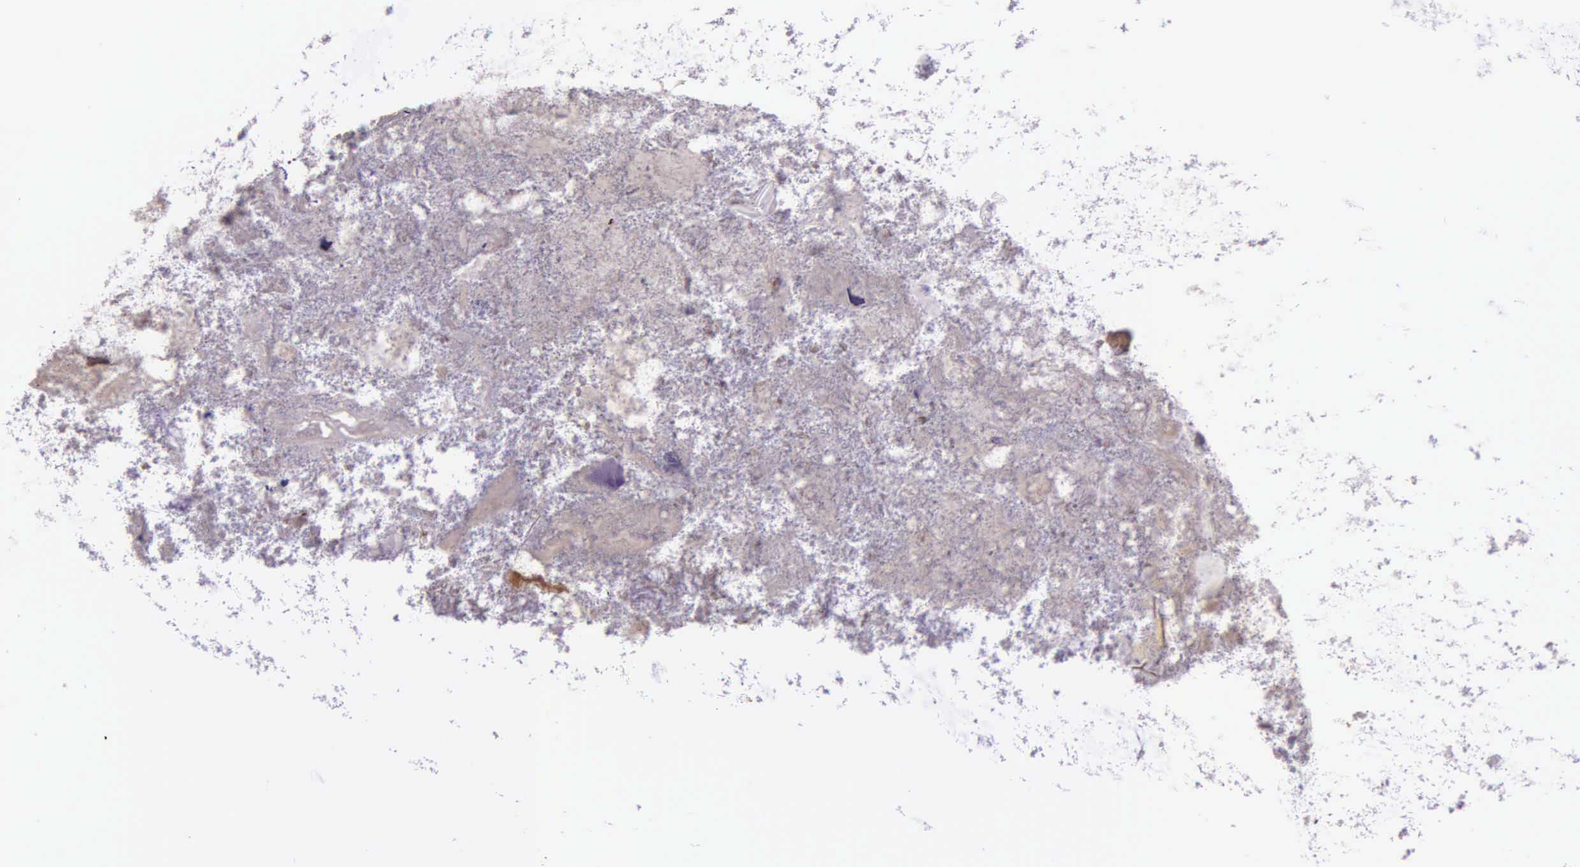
{"staining": {"intensity": "weak", "quantity": ">75%", "location": "cytoplasmic/membranous"}, "tissue": "appendix", "cell_type": "Glandular cells", "image_type": "normal", "snomed": [{"axis": "morphology", "description": "Normal tissue, NOS"}, {"axis": "topography", "description": "Appendix"}], "caption": "Immunohistochemical staining of benign appendix shows >75% levels of weak cytoplasmic/membranous protein expression in about >75% of glandular cells.", "gene": "GMPR2", "patient": {"sex": "female", "age": 82}}